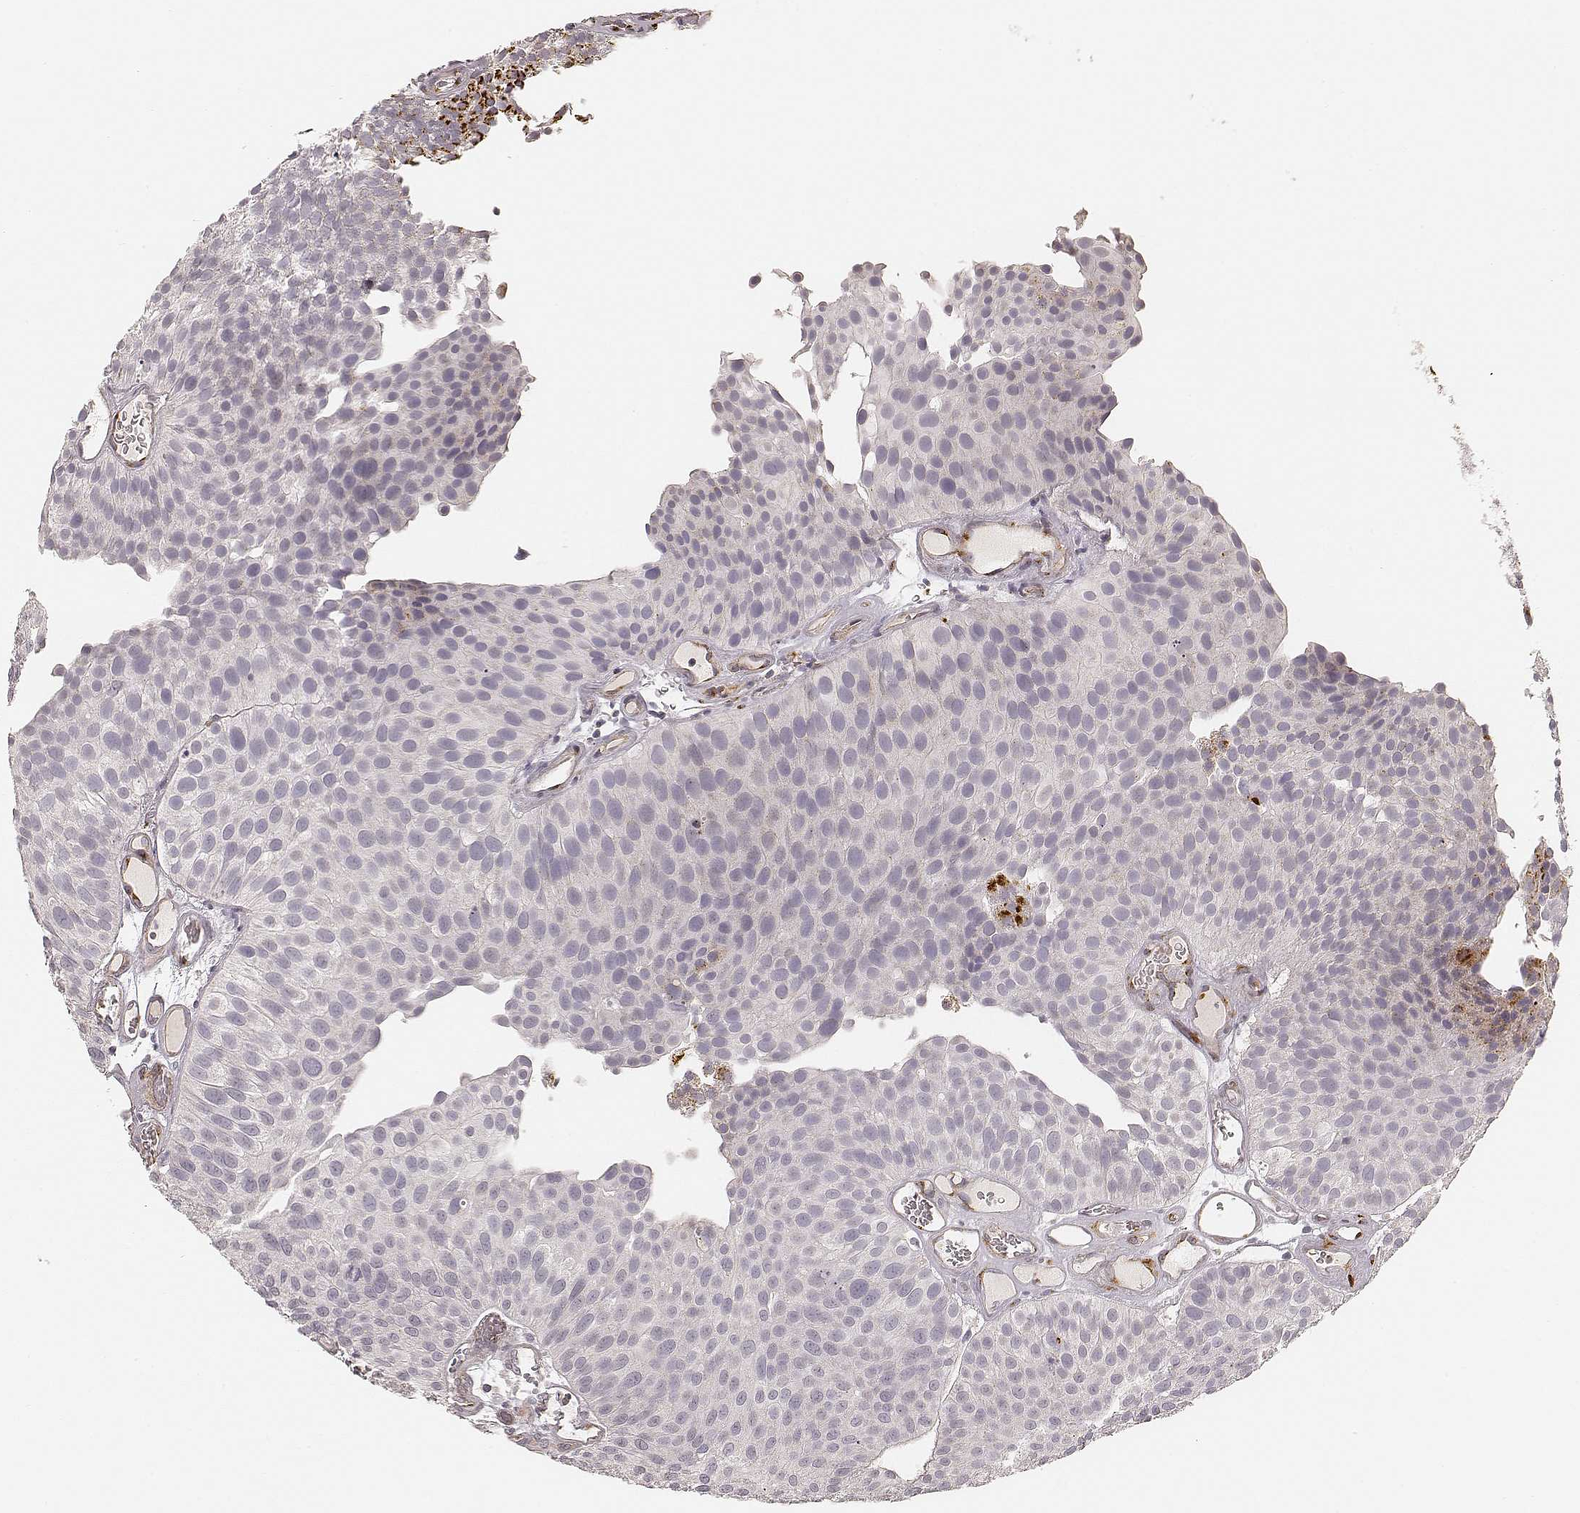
{"staining": {"intensity": "moderate", "quantity": "<25%", "location": "cytoplasmic/membranous"}, "tissue": "urothelial cancer", "cell_type": "Tumor cells", "image_type": "cancer", "snomed": [{"axis": "morphology", "description": "Urothelial carcinoma, Low grade"}, {"axis": "topography", "description": "Urinary bladder"}], "caption": "Tumor cells display moderate cytoplasmic/membranous expression in about <25% of cells in urothelial cancer.", "gene": "GORASP2", "patient": {"sex": "female", "age": 87}}